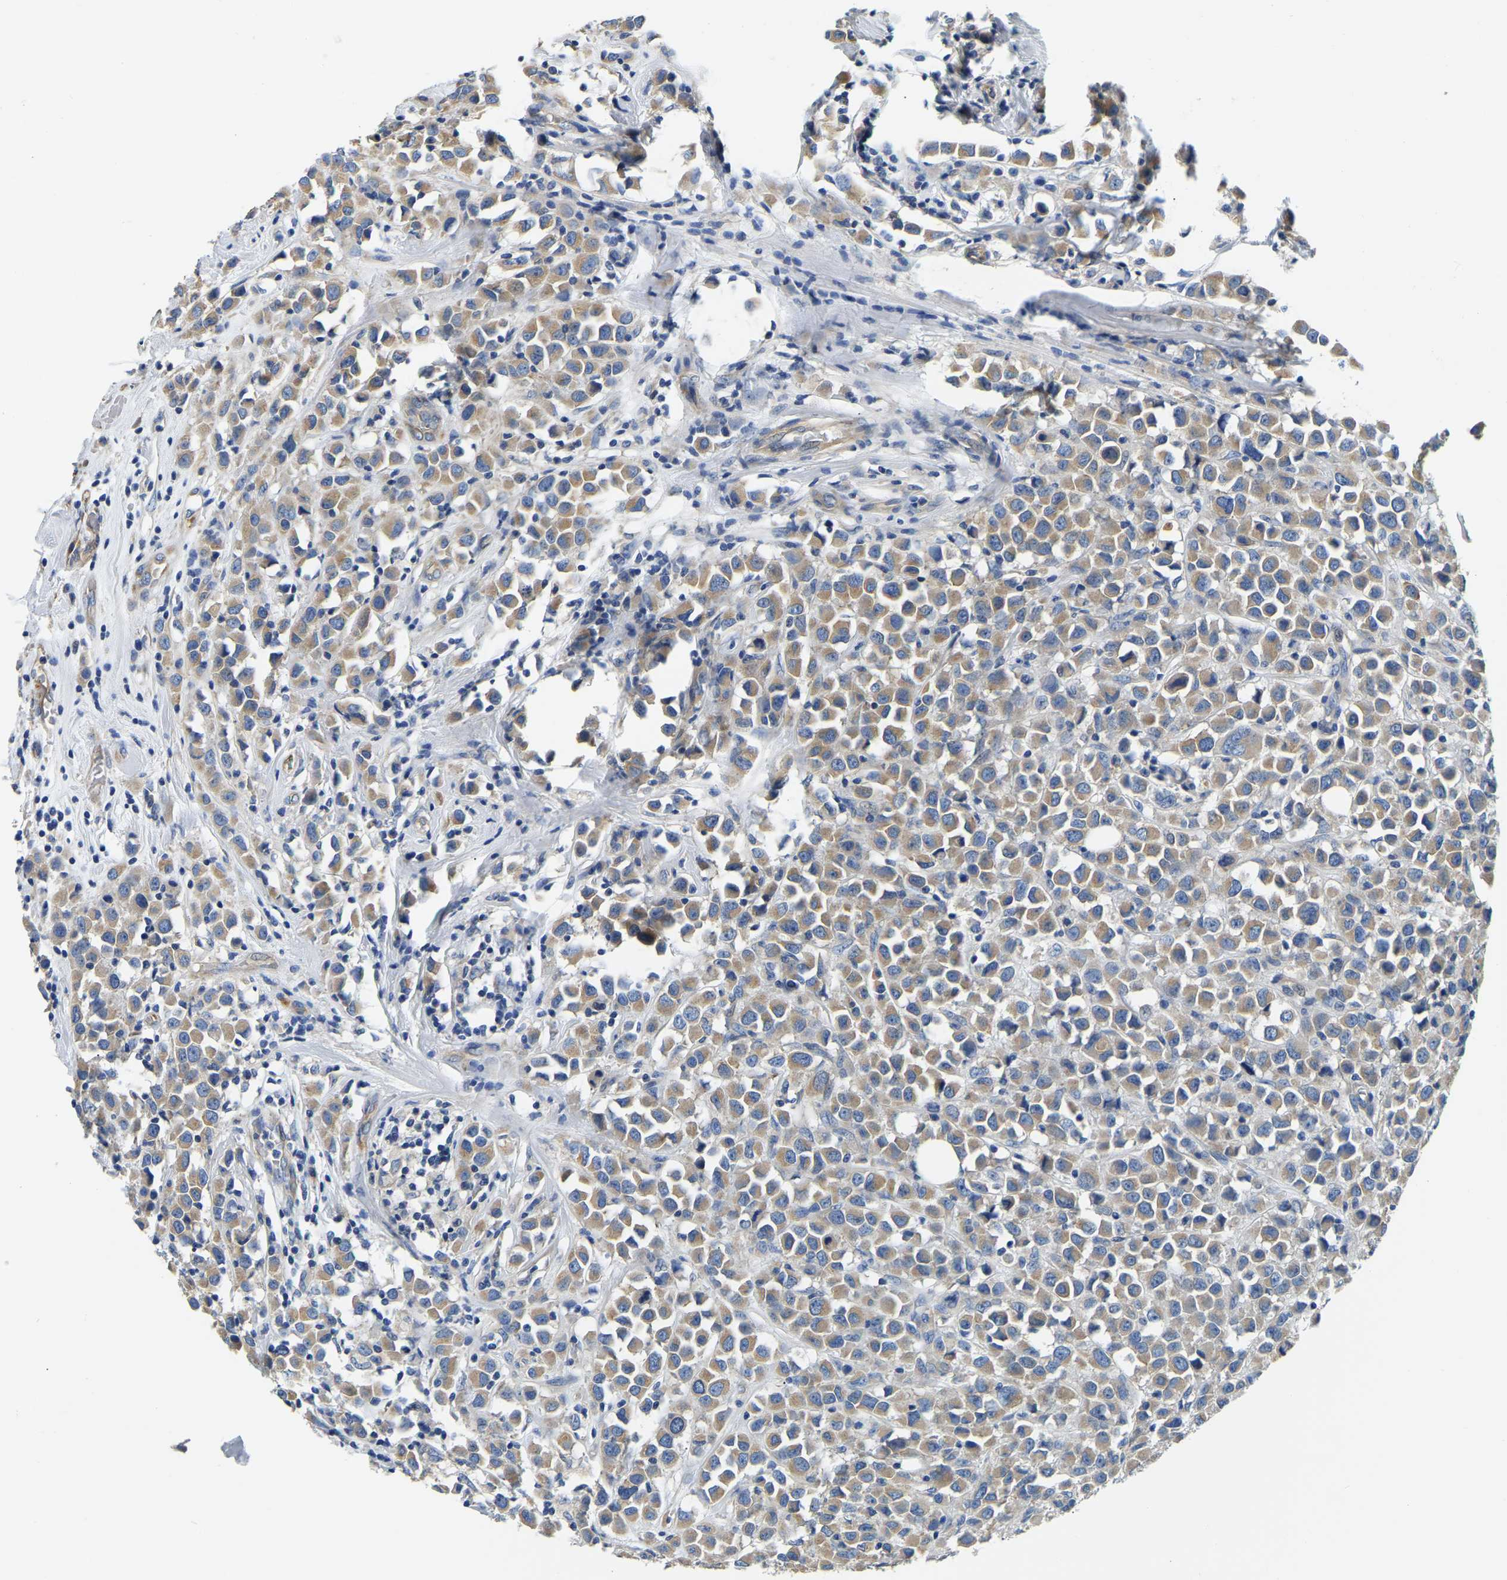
{"staining": {"intensity": "moderate", "quantity": ">75%", "location": "cytoplasmic/membranous"}, "tissue": "breast cancer", "cell_type": "Tumor cells", "image_type": "cancer", "snomed": [{"axis": "morphology", "description": "Duct carcinoma"}, {"axis": "topography", "description": "Breast"}], "caption": "Protein expression analysis of breast cancer shows moderate cytoplasmic/membranous positivity in approximately >75% of tumor cells.", "gene": "CSDE1", "patient": {"sex": "female", "age": 61}}